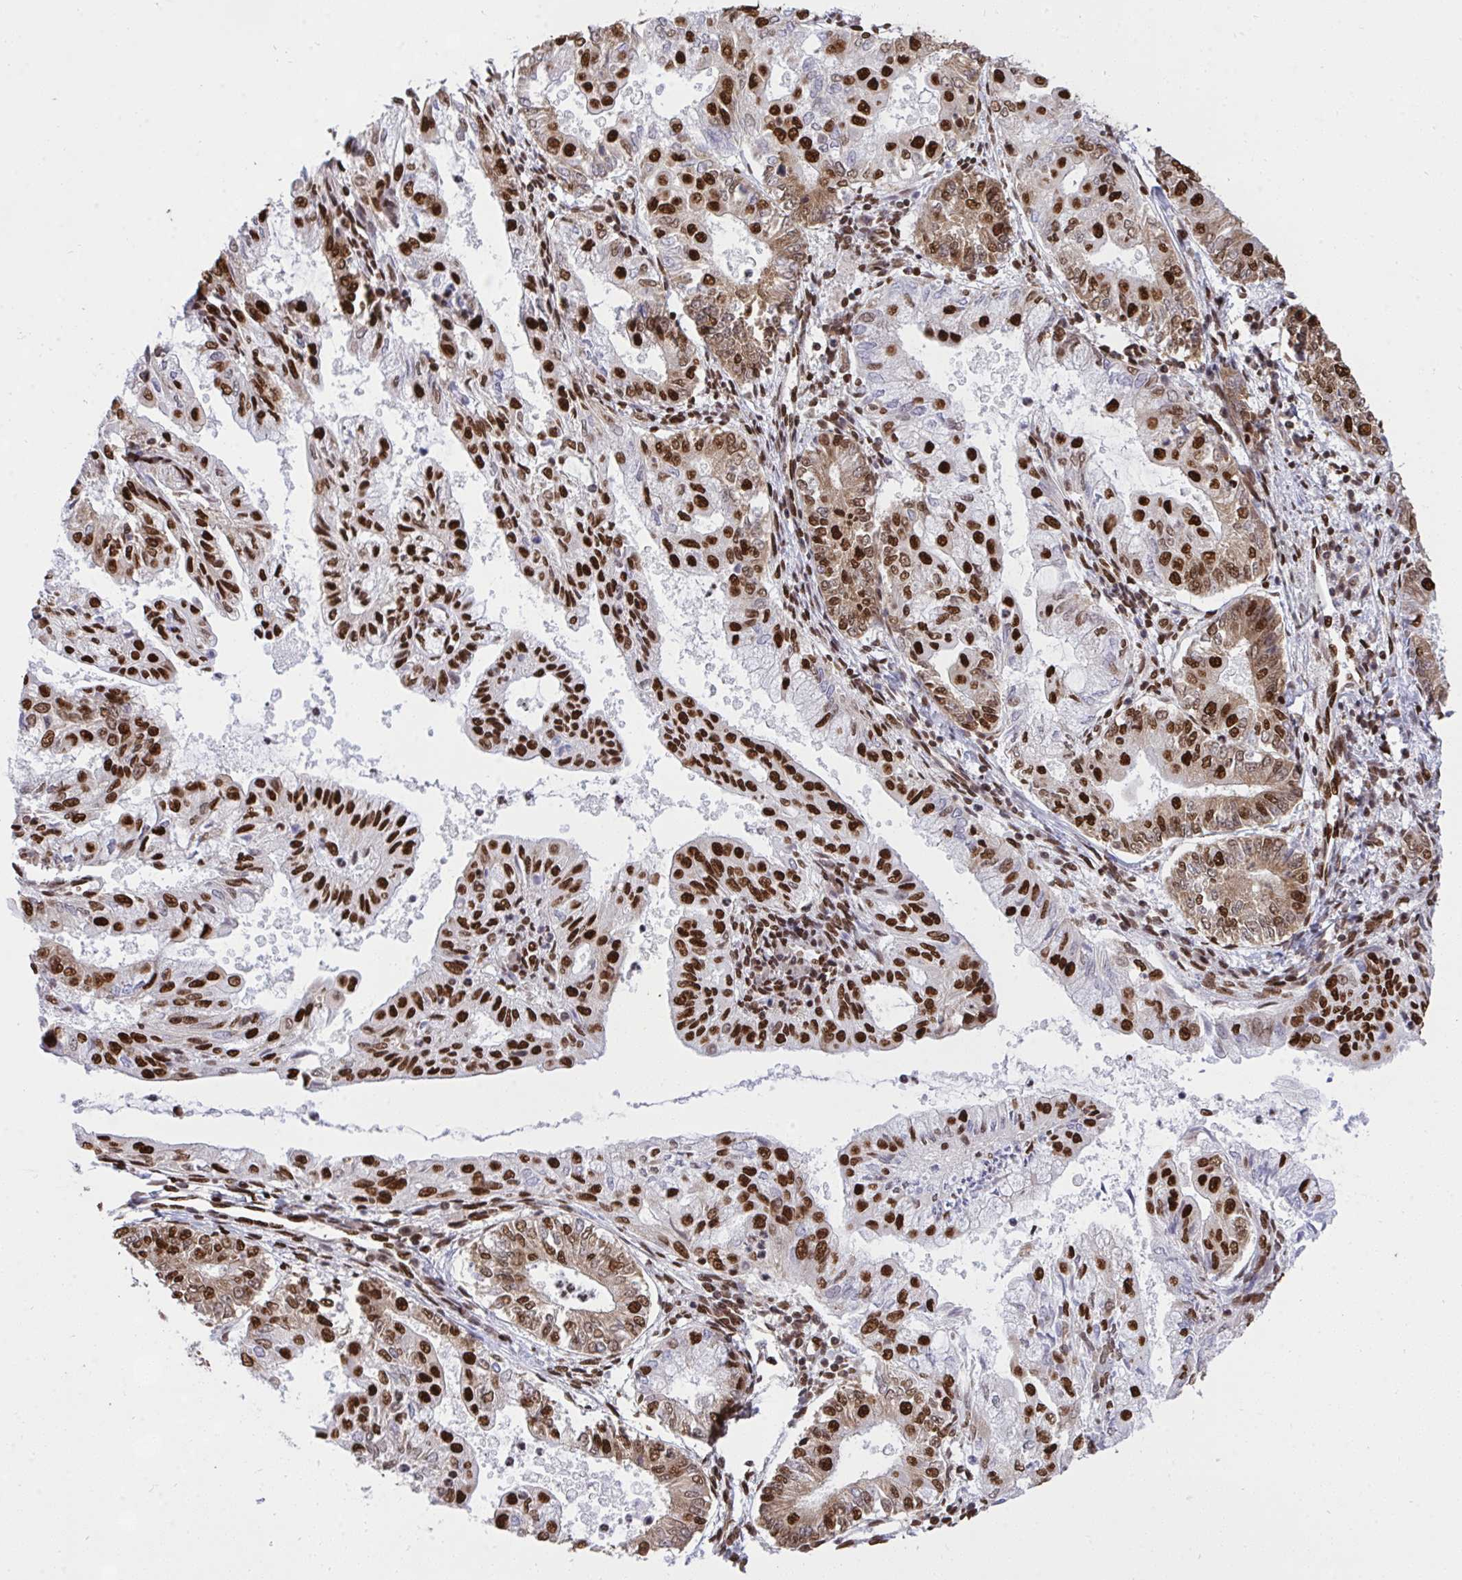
{"staining": {"intensity": "strong", "quantity": ">75%", "location": "nuclear"}, "tissue": "endometrial cancer", "cell_type": "Tumor cells", "image_type": "cancer", "snomed": [{"axis": "morphology", "description": "Adenocarcinoma, NOS"}, {"axis": "topography", "description": "Endometrium"}], "caption": "Endometrial cancer tissue demonstrates strong nuclear expression in about >75% of tumor cells, visualized by immunohistochemistry.", "gene": "HNRNPL", "patient": {"sex": "female", "age": 68}}